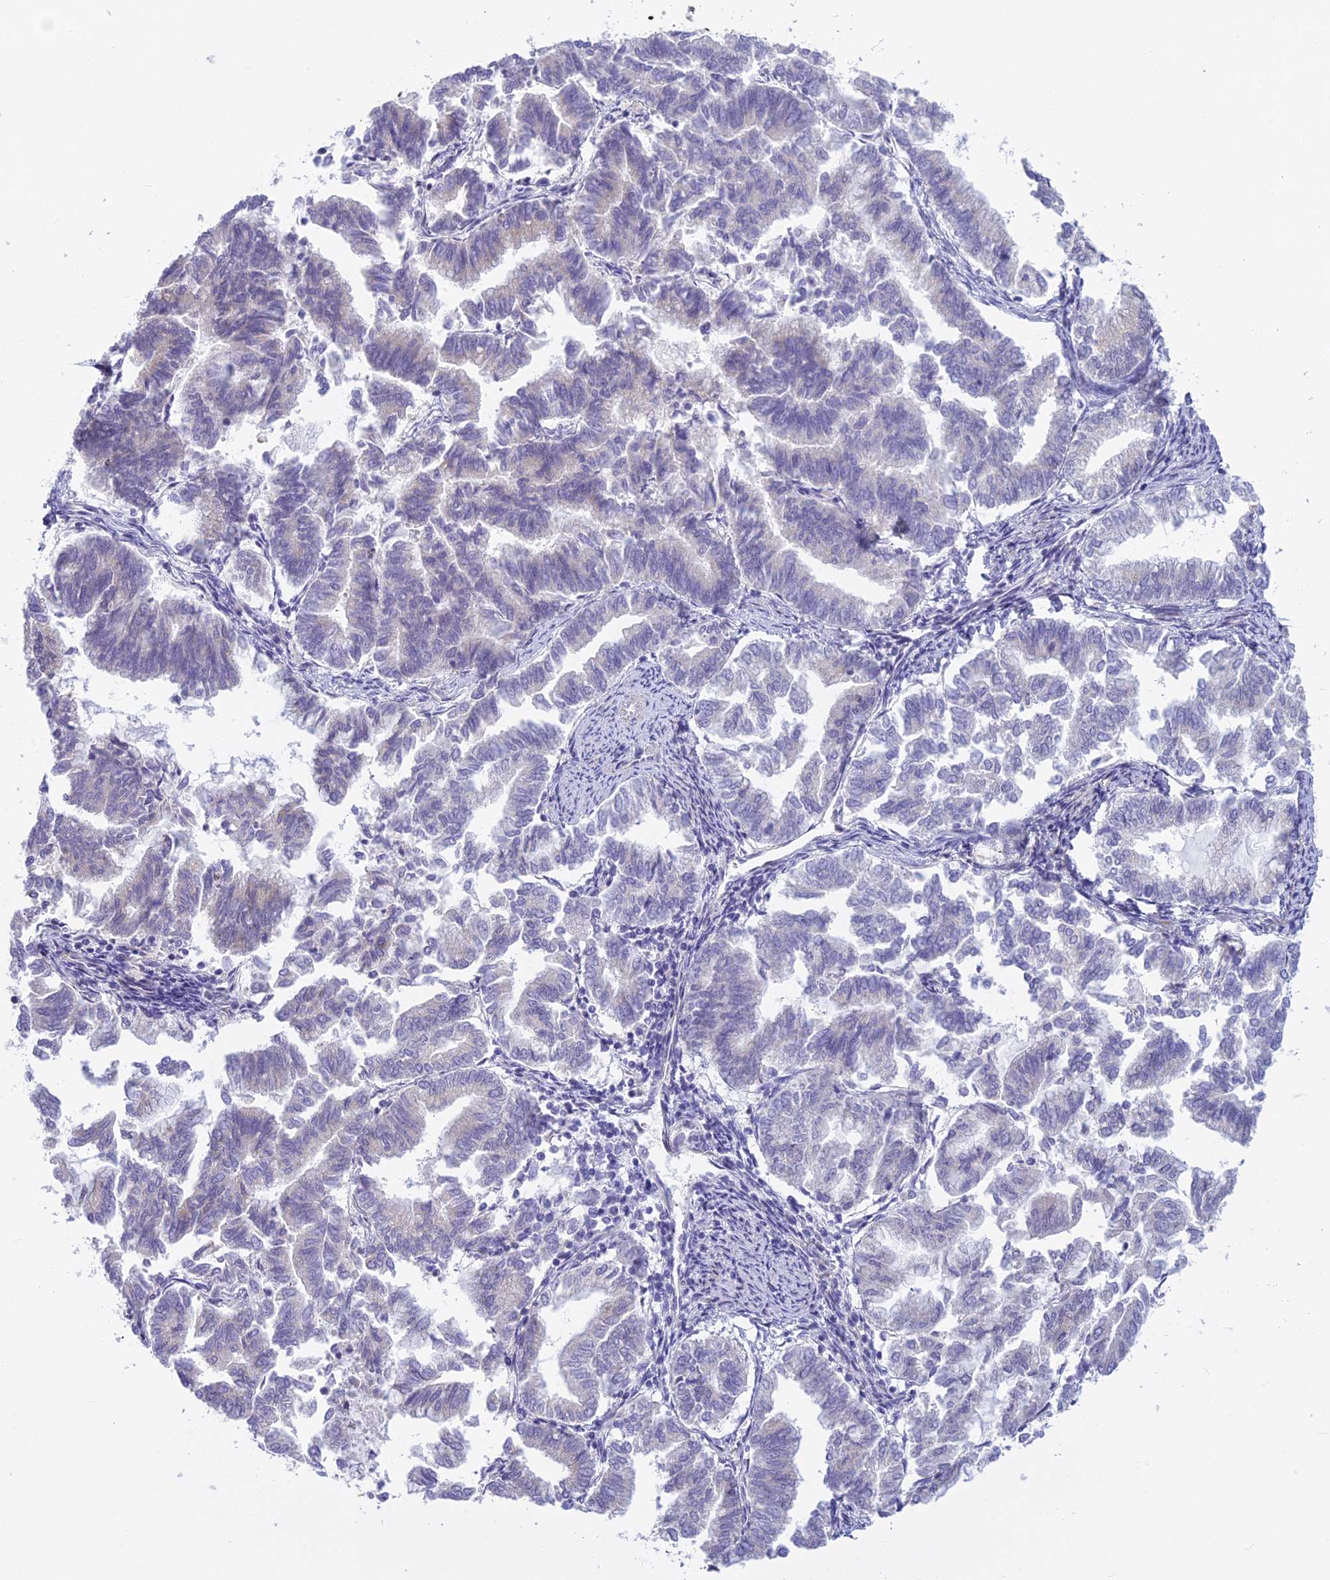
{"staining": {"intensity": "negative", "quantity": "none", "location": "none"}, "tissue": "endometrial cancer", "cell_type": "Tumor cells", "image_type": "cancer", "snomed": [{"axis": "morphology", "description": "Adenocarcinoma, NOS"}, {"axis": "topography", "description": "Endometrium"}], "caption": "Tumor cells are negative for protein expression in human adenocarcinoma (endometrial).", "gene": "PCDHB14", "patient": {"sex": "female", "age": 79}}